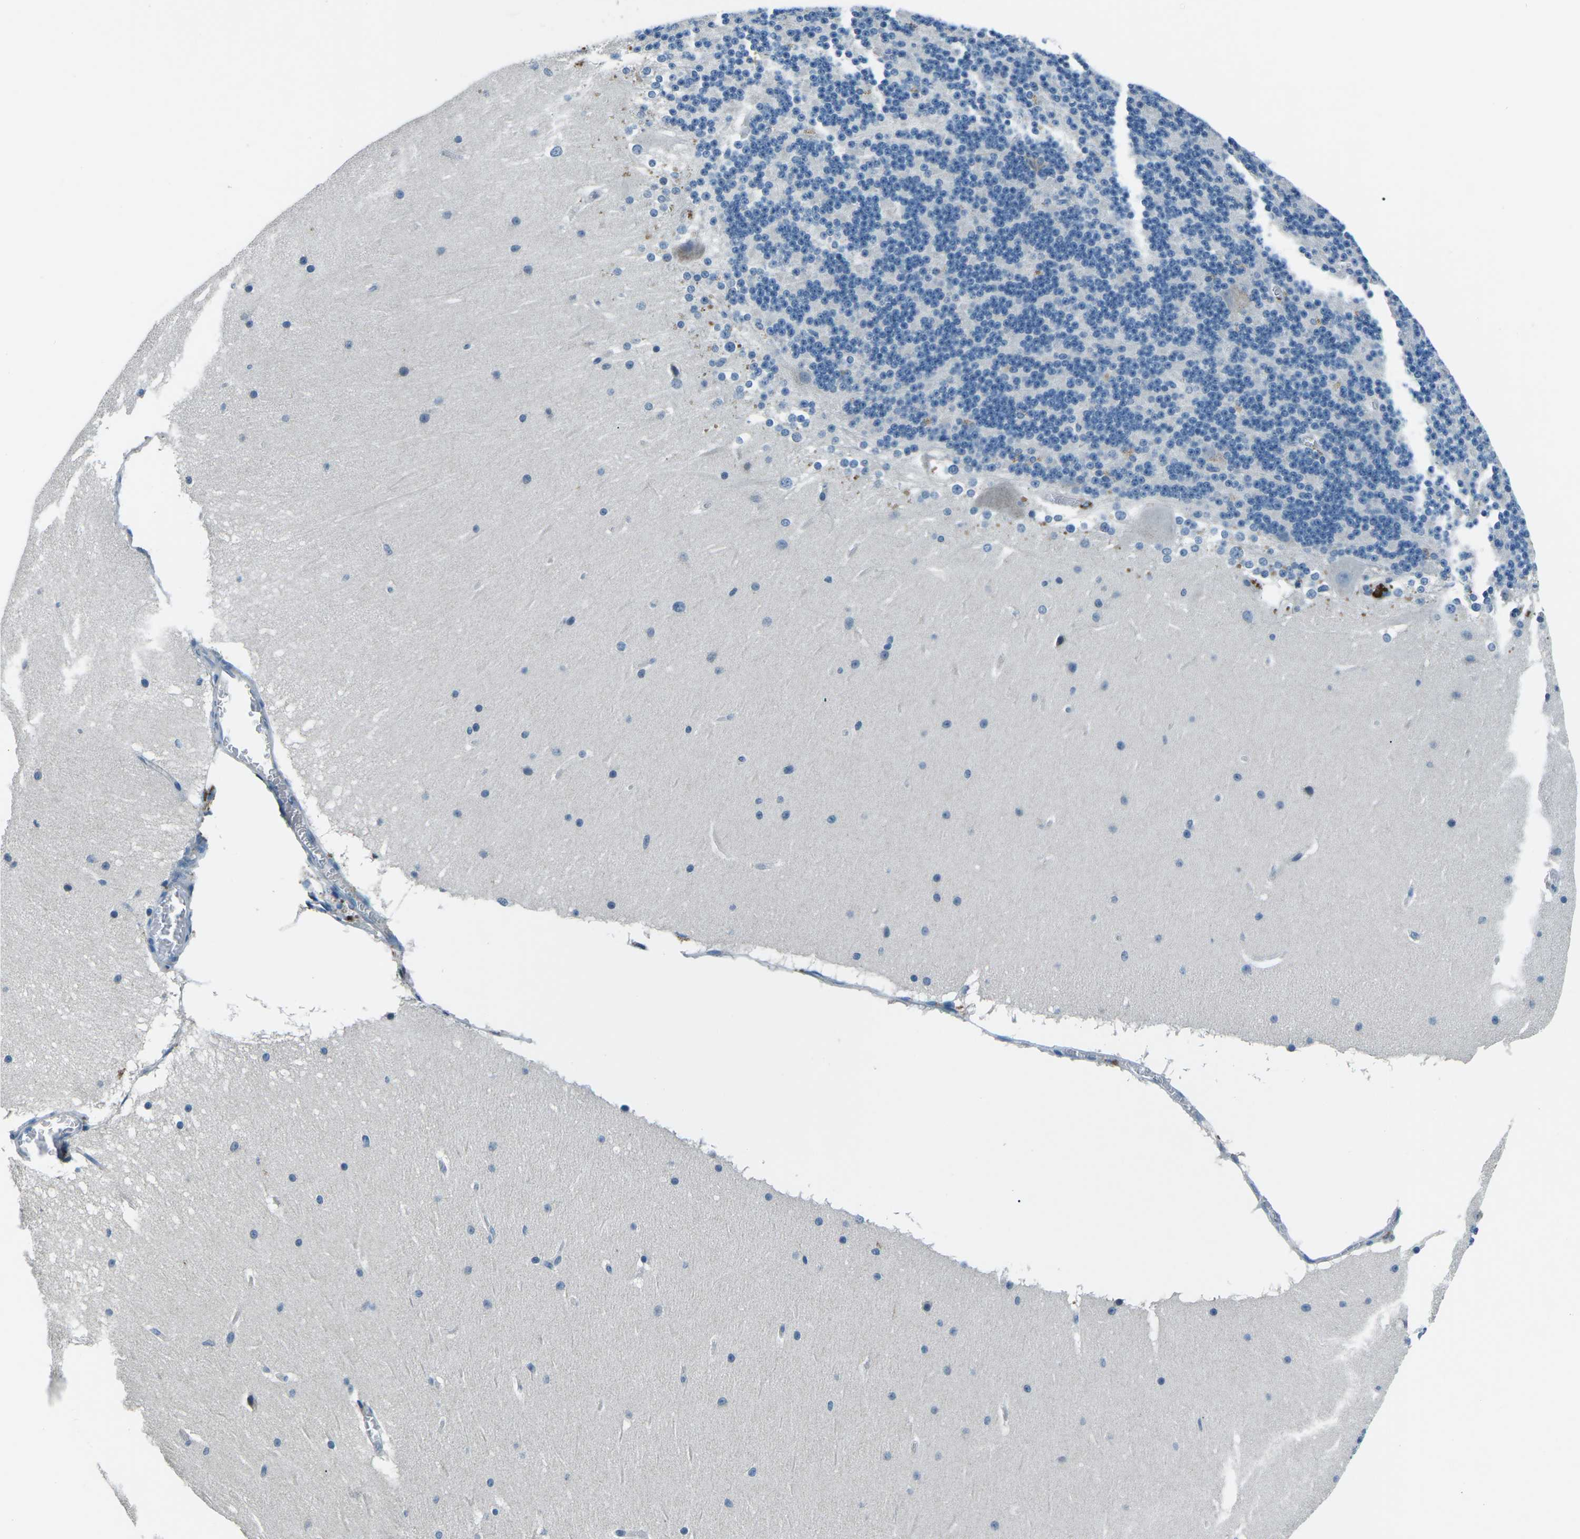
{"staining": {"intensity": "negative", "quantity": "none", "location": "none"}, "tissue": "cerebellum", "cell_type": "Cells in granular layer", "image_type": "normal", "snomed": [{"axis": "morphology", "description": "Normal tissue, NOS"}, {"axis": "topography", "description": "Cerebellum"}], "caption": "A micrograph of cerebellum stained for a protein displays no brown staining in cells in granular layer.", "gene": "CD1D", "patient": {"sex": "female", "age": 19}}